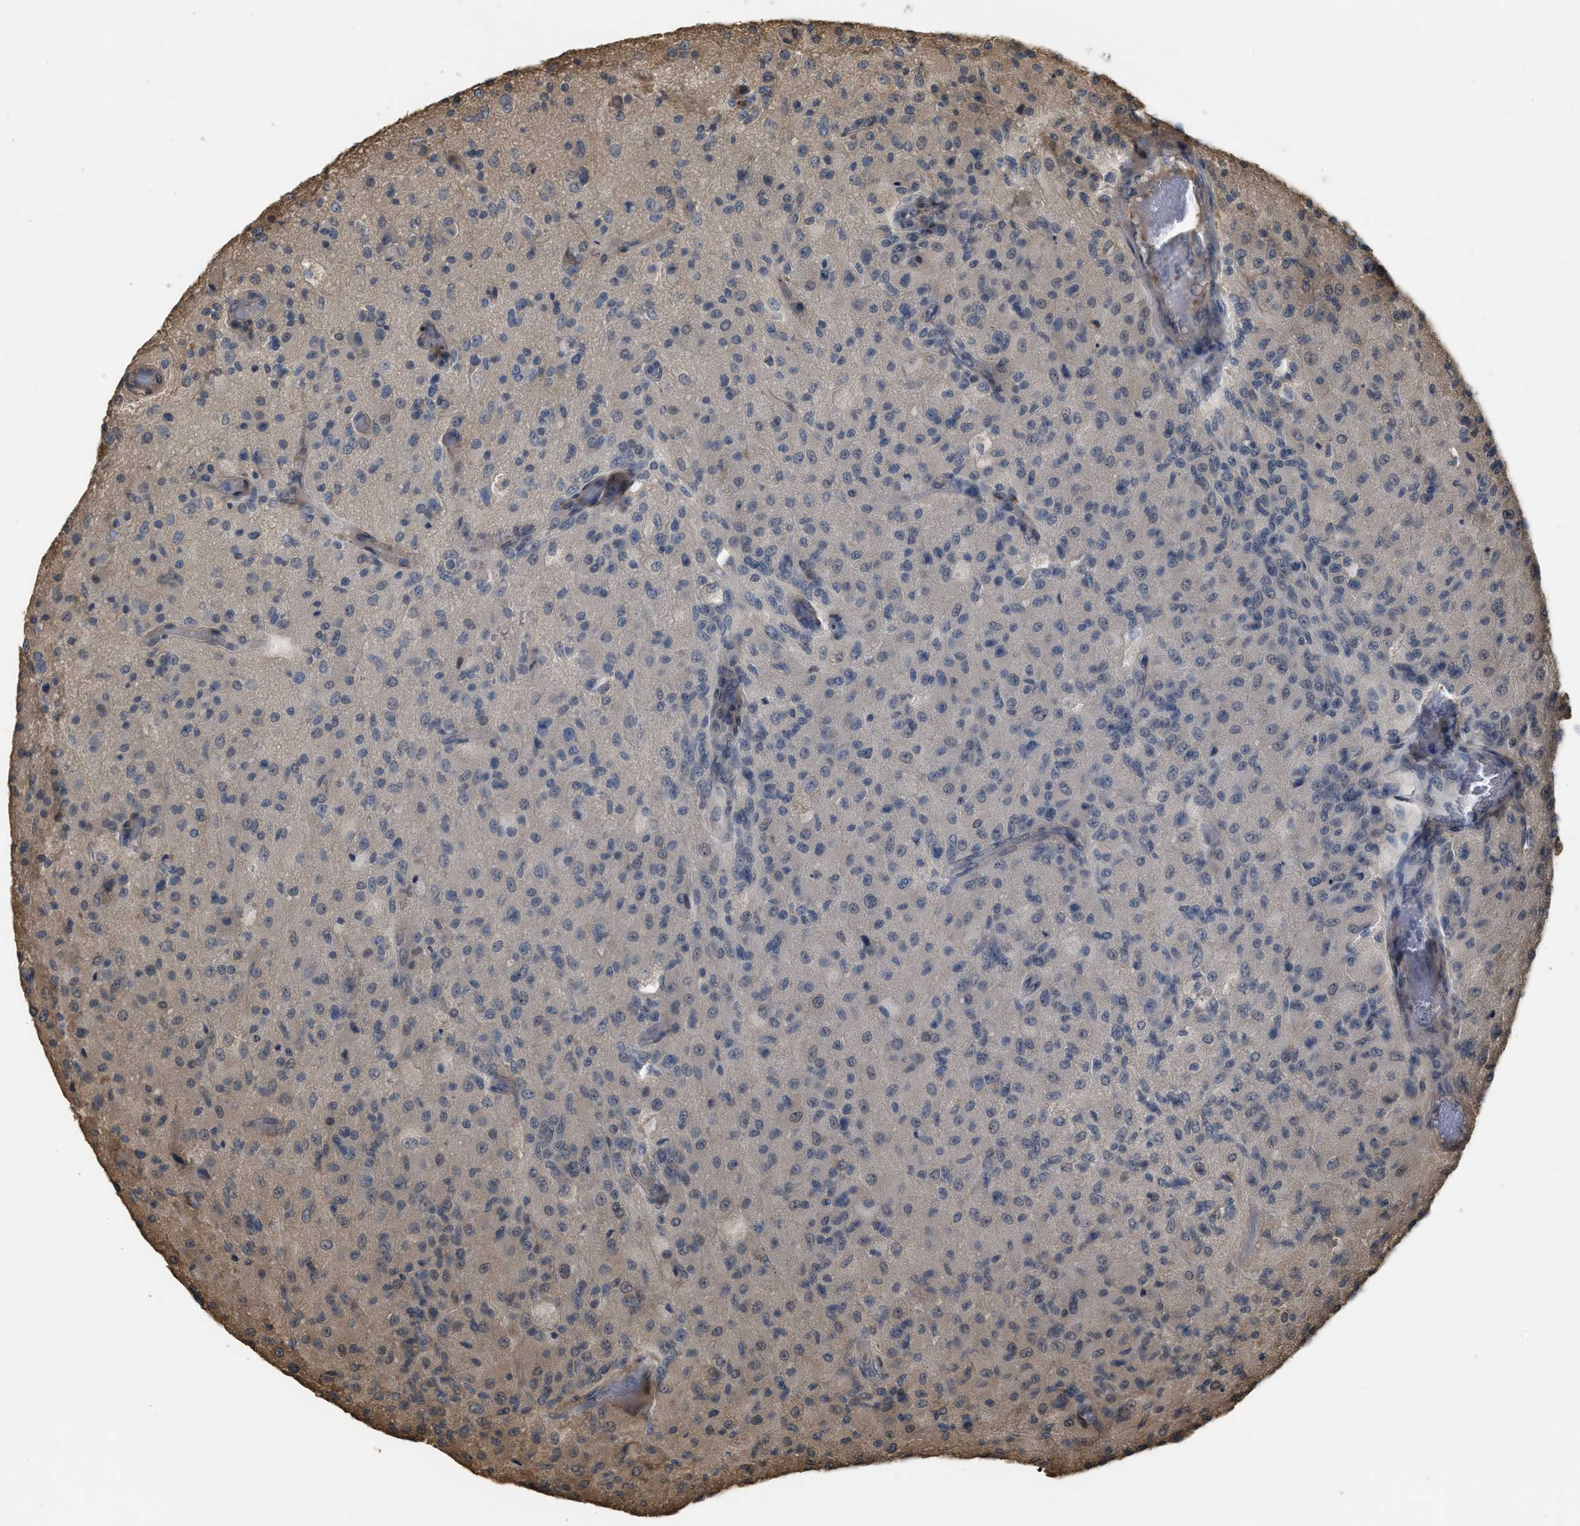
{"staining": {"intensity": "negative", "quantity": "none", "location": "none"}, "tissue": "glioma", "cell_type": "Tumor cells", "image_type": "cancer", "snomed": [{"axis": "morphology", "description": "Normal tissue, NOS"}, {"axis": "morphology", "description": "Glioma, malignant, High grade"}, {"axis": "topography", "description": "Cerebral cortex"}], "caption": "Tumor cells are negative for protein expression in human malignant glioma (high-grade).", "gene": "ARHGDIA", "patient": {"sex": "male", "age": 77}}